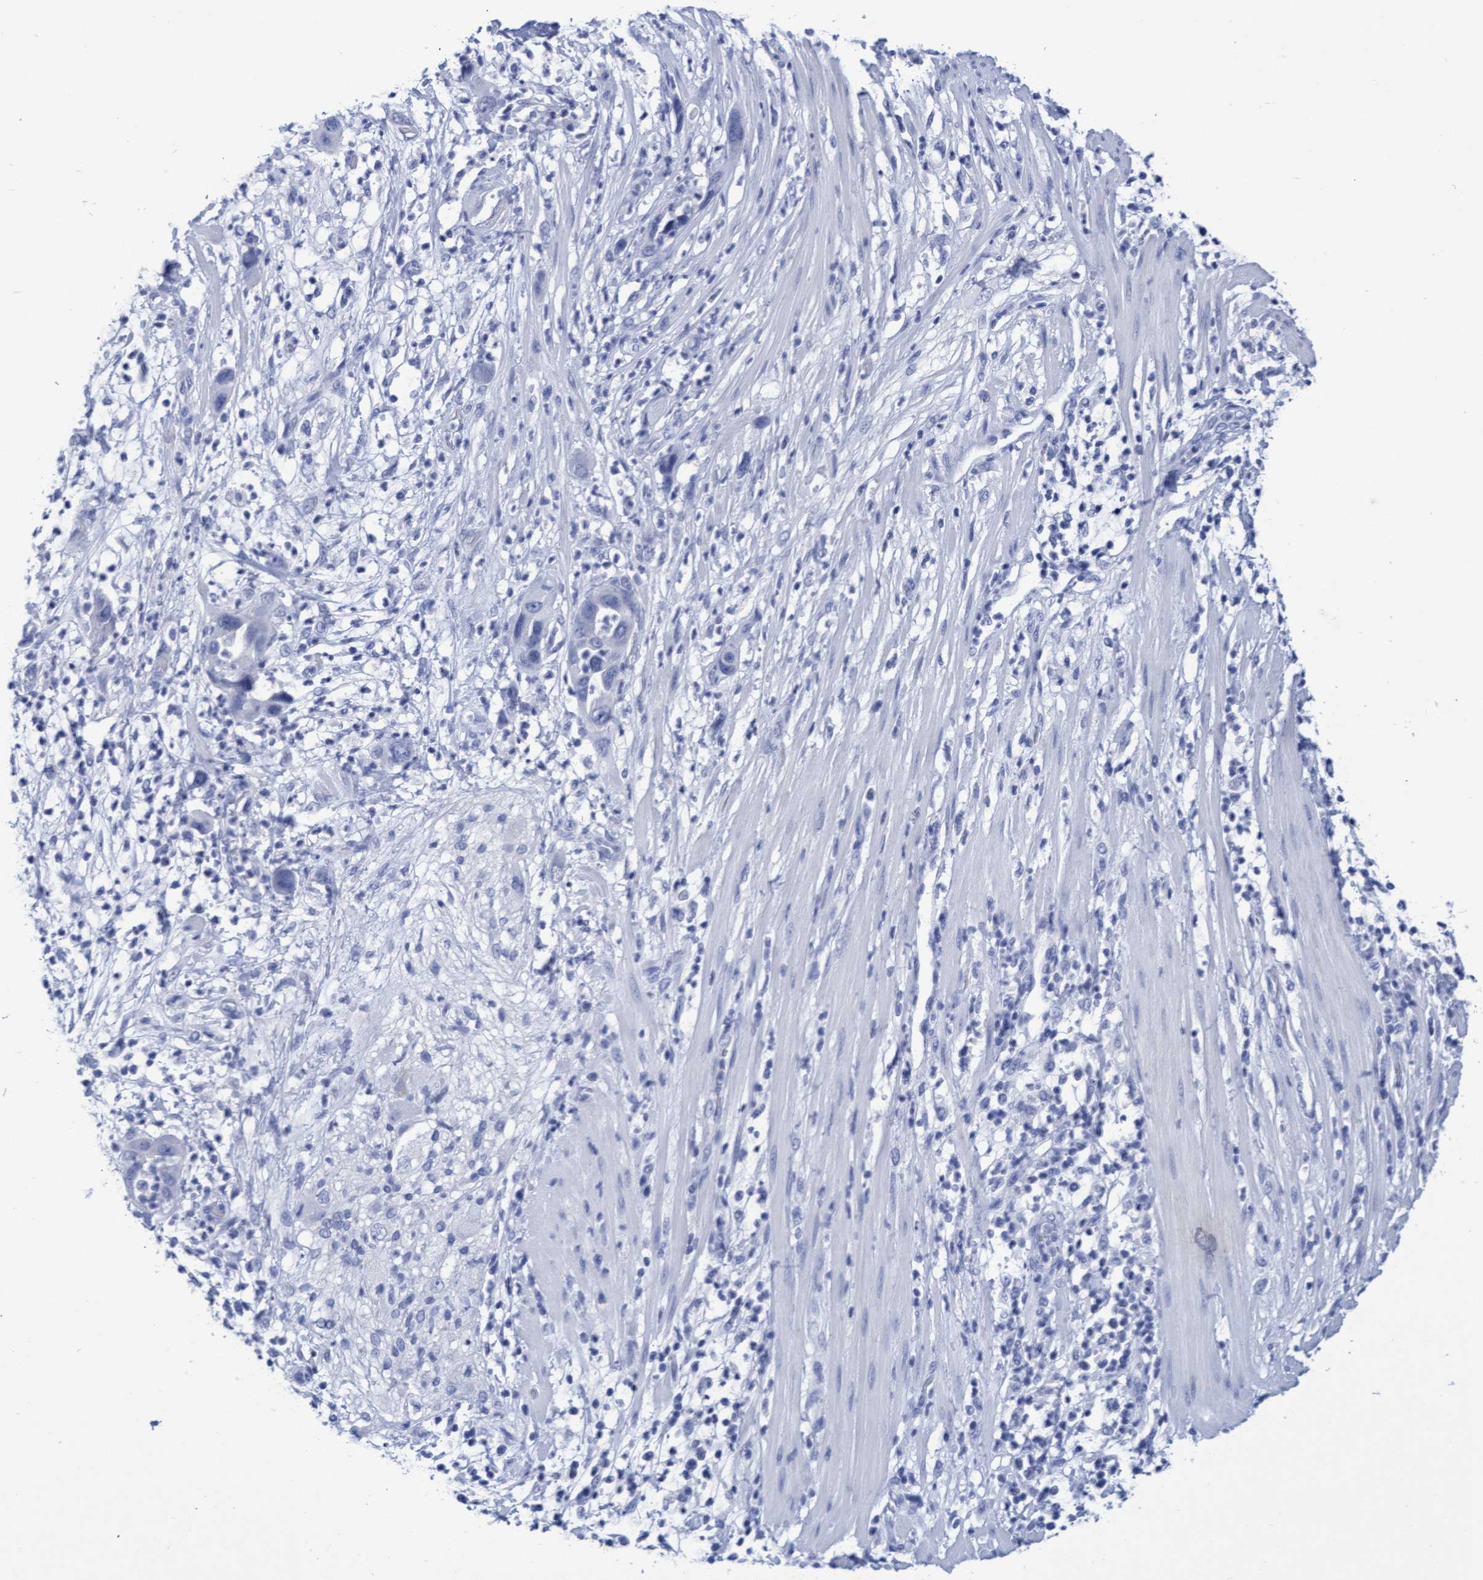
{"staining": {"intensity": "negative", "quantity": "none", "location": "none"}, "tissue": "pancreatic cancer", "cell_type": "Tumor cells", "image_type": "cancer", "snomed": [{"axis": "morphology", "description": "Adenocarcinoma, NOS"}, {"axis": "topography", "description": "Pancreas"}], "caption": "Pancreatic cancer was stained to show a protein in brown. There is no significant staining in tumor cells.", "gene": "INSL6", "patient": {"sex": "female", "age": 71}}